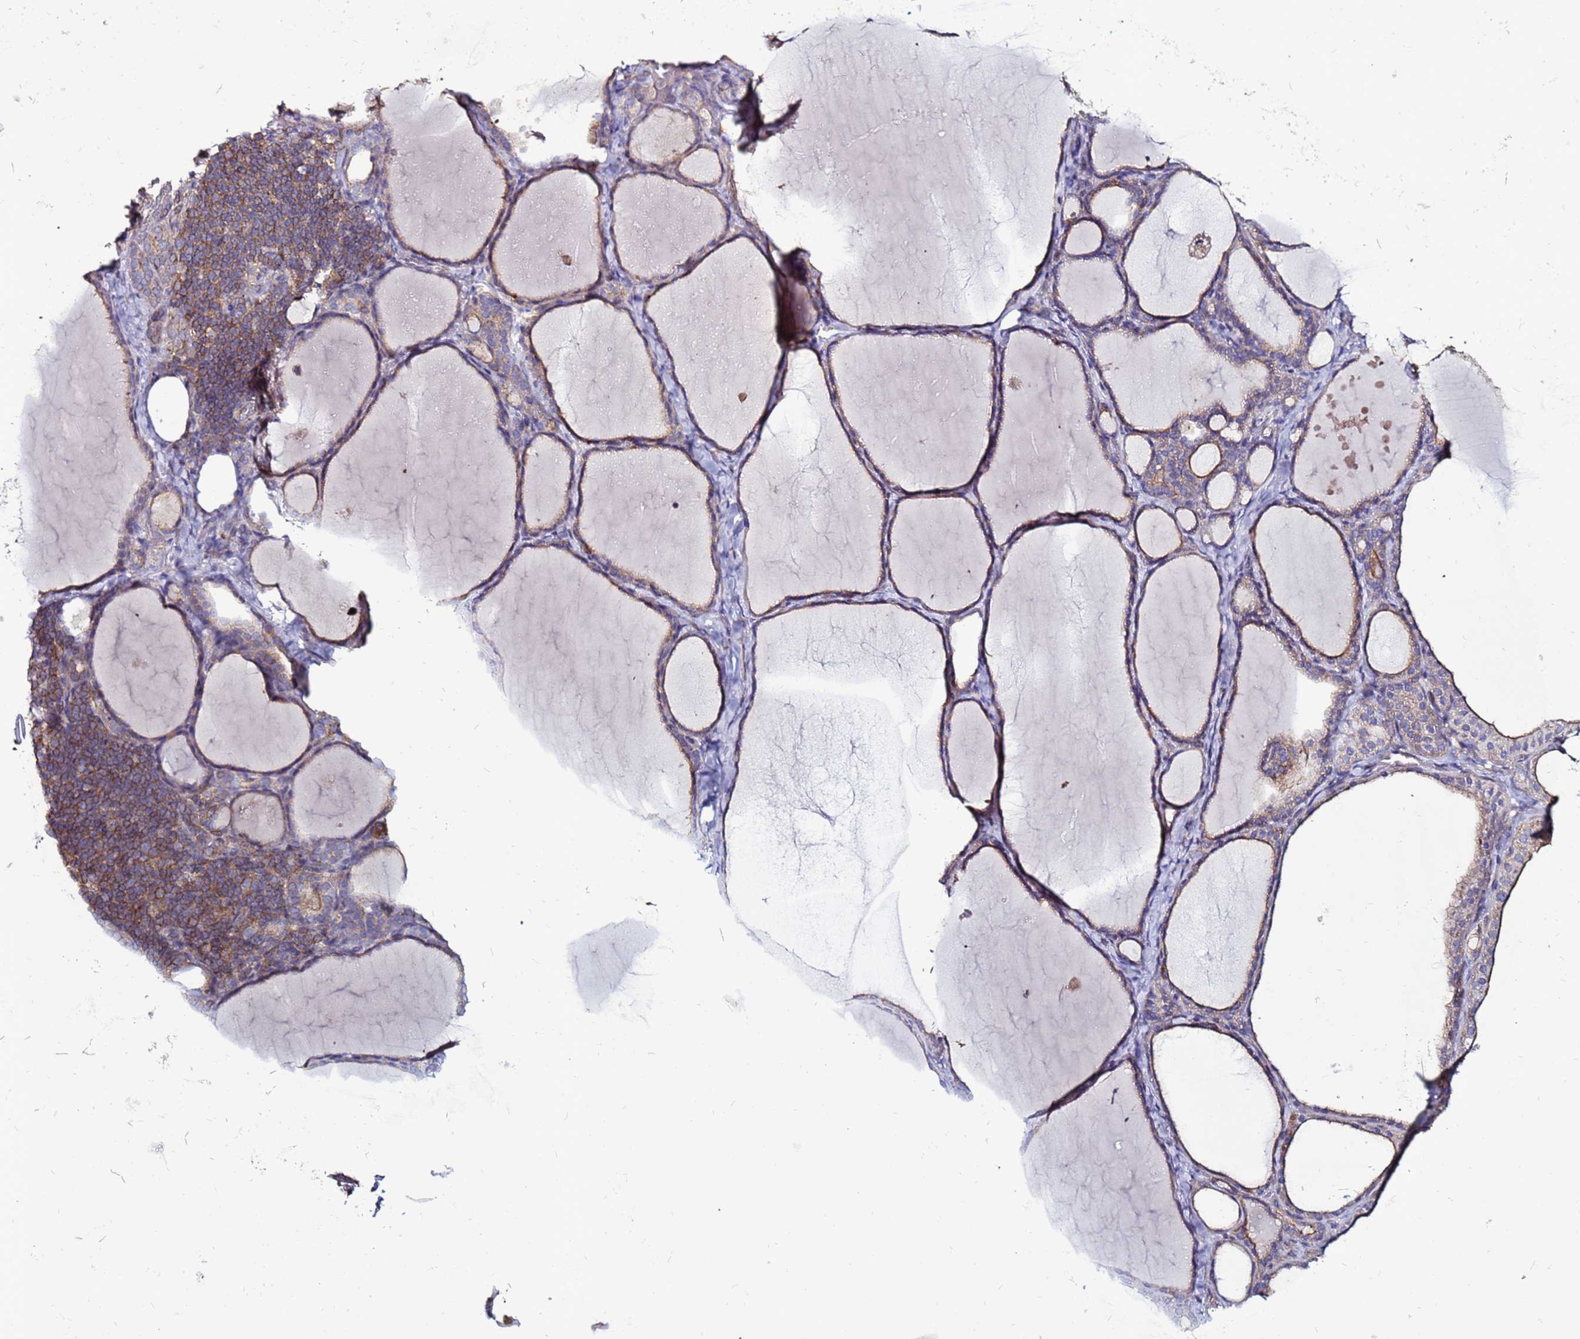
{"staining": {"intensity": "moderate", "quantity": "25%-75%", "location": "cytoplasmic/membranous"}, "tissue": "thyroid gland", "cell_type": "Glandular cells", "image_type": "normal", "snomed": [{"axis": "morphology", "description": "Normal tissue, NOS"}, {"axis": "topography", "description": "Thyroid gland"}], "caption": "A histopathology image of human thyroid gland stained for a protein reveals moderate cytoplasmic/membranous brown staining in glandular cells. (Brightfield microscopy of DAB IHC at high magnification).", "gene": "NRN1L", "patient": {"sex": "female", "age": 39}}